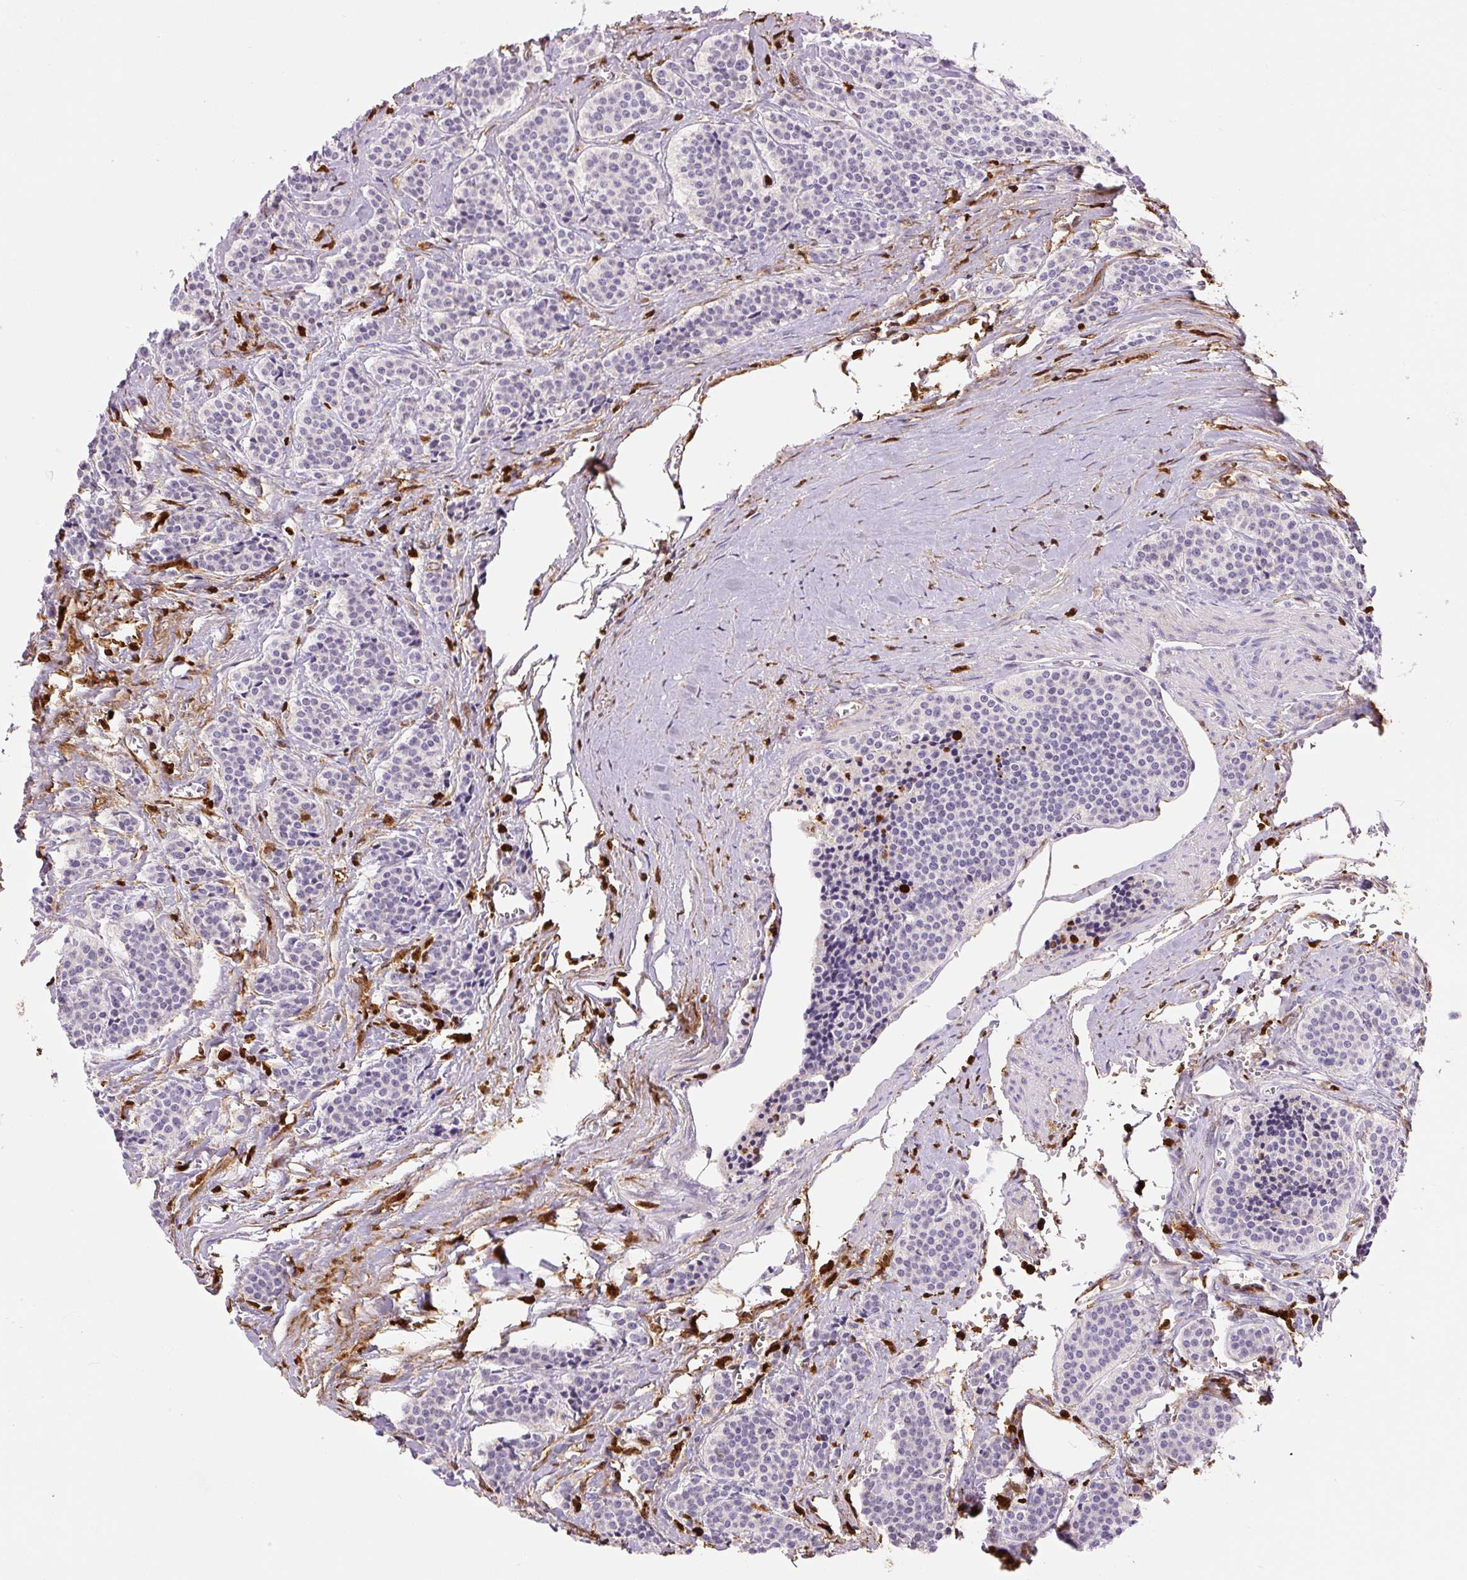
{"staining": {"intensity": "negative", "quantity": "none", "location": "none"}, "tissue": "carcinoid", "cell_type": "Tumor cells", "image_type": "cancer", "snomed": [{"axis": "morphology", "description": "Carcinoid, malignant, NOS"}, {"axis": "topography", "description": "Small intestine"}], "caption": "Tumor cells show no significant staining in malignant carcinoid.", "gene": "S100A4", "patient": {"sex": "male", "age": 63}}